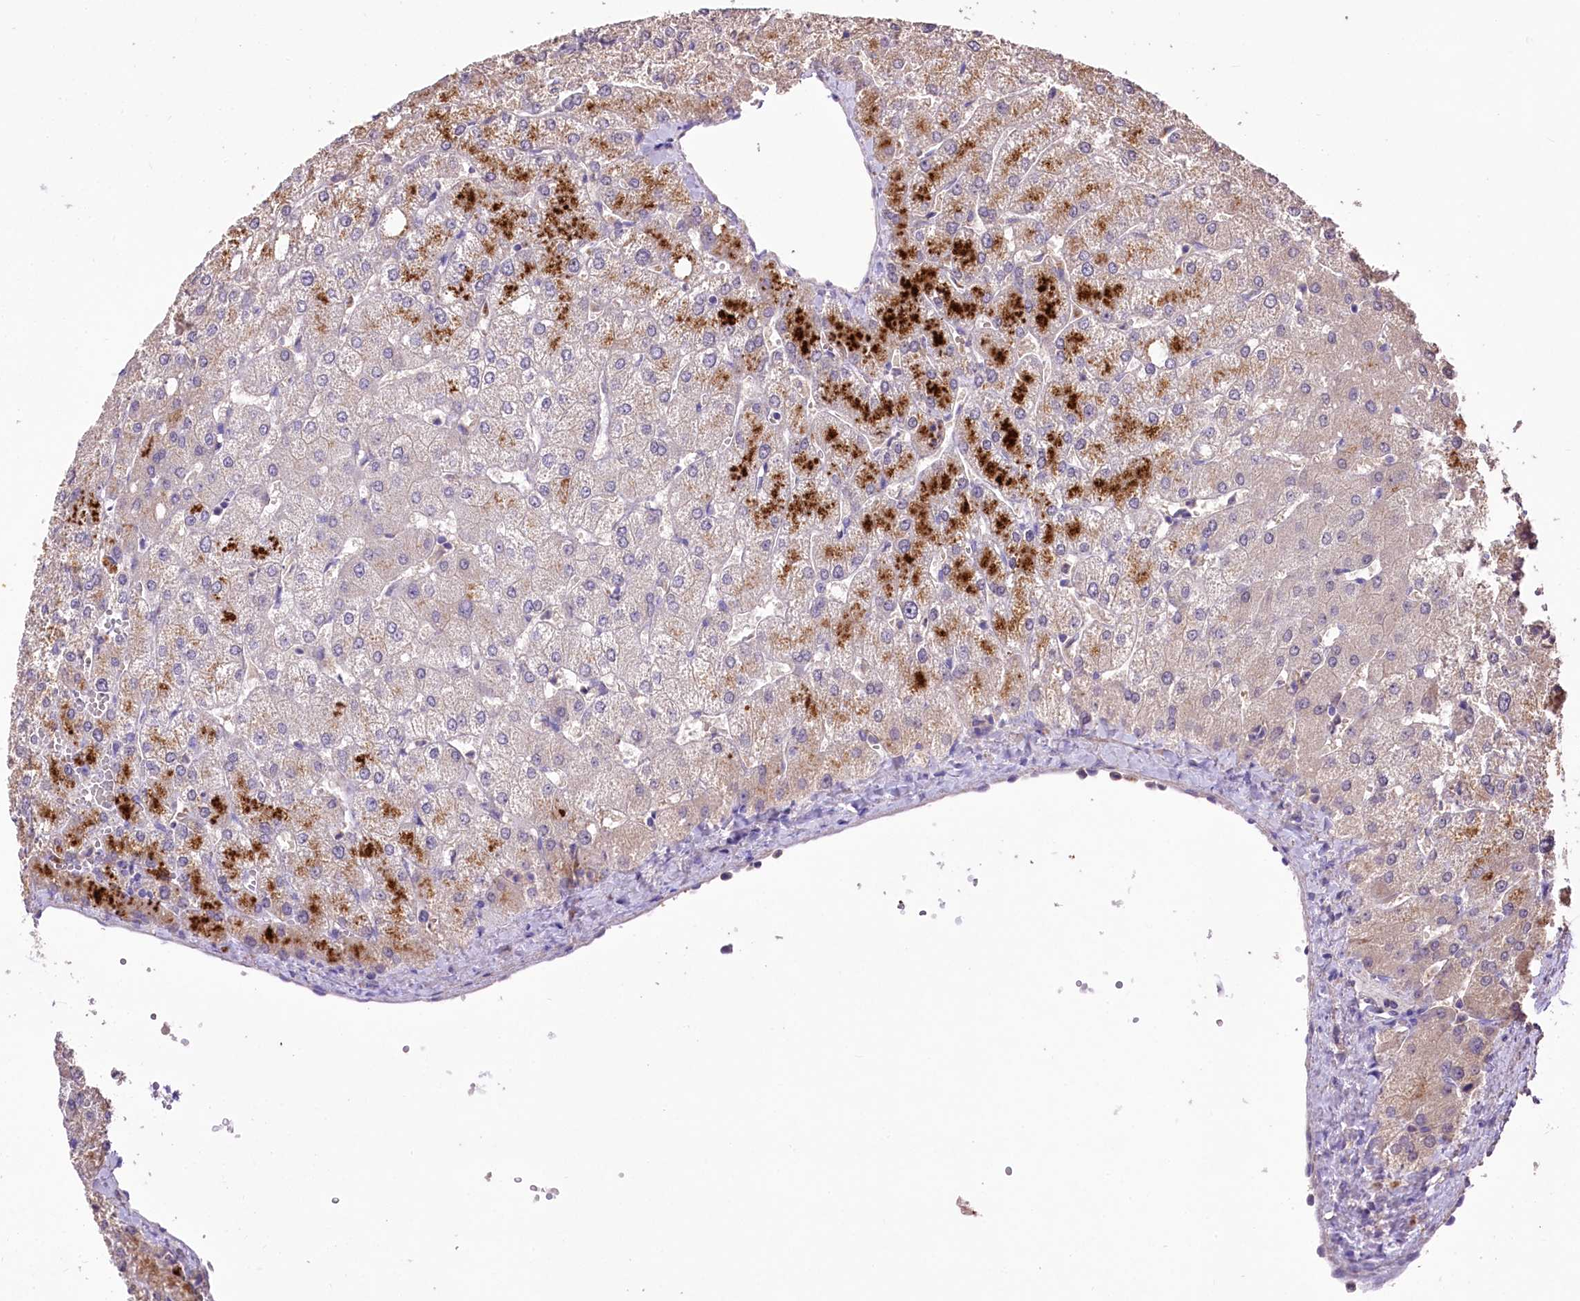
{"staining": {"intensity": "negative", "quantity": "none", "location": "none"}, "tissue": "liver", "cell_type": "Cholangiocytes", "image_type": "normal", "snomed": [{"axis": "morphology", "description": "Normal tissue, NOS"}, {"axis": "topography", "description": "Liver"}], "caption": "DAB (3,3'-diaminobenzidine) immunohistochemical staining of normal liver reveals no significant staining in cholangiocytes. The staining was performed using DAB (3,3'-diaminobenzidine) to visualize the protein expression in brown, while the nuclei were stained in blue with hematoxylin (Magnification: 20x).", "gene": "PCYOX1L", "patient": {"sex": "female", "age": 54}}